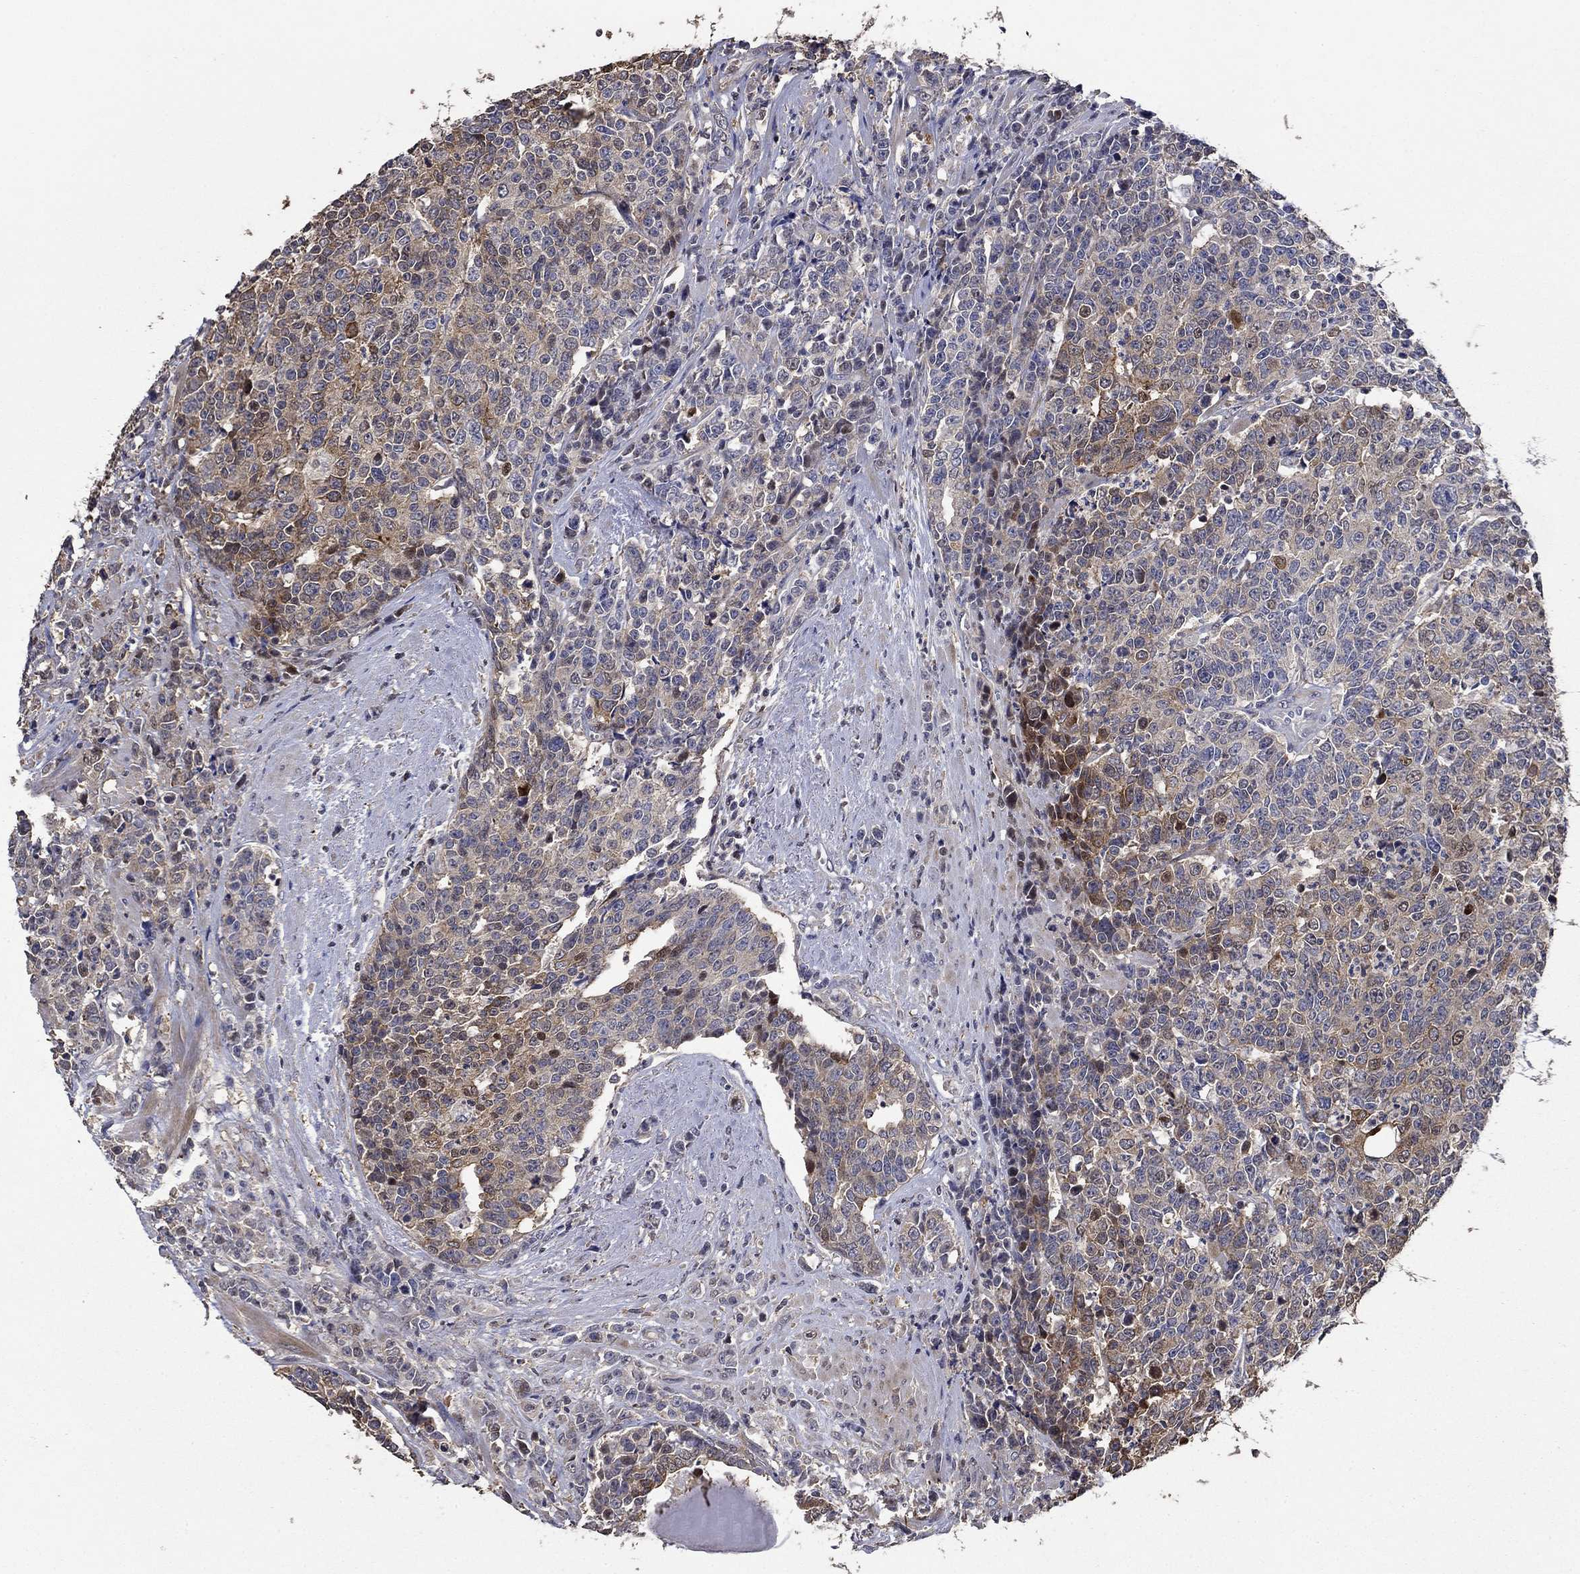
{"staining": {"intensity": "moderate", "quantity": "<25%", "location": "cytoplasmic/membranous"}, "tissue": "prostate cancer", "cell_type": "Tumor cells", "image_type": "cancer", "snomed": [{"axis": "morphology", "description": "Adenocarcinoma, NOS"}, {"axis": "topography", "description": "Prostate"}], "caption": "About <25% of tumor cells in prostate adenocarcinoma display moderate cytoplasmic/membranous protein staining as visualized by brown immunohistochemical staining.", "gene": "DVL1", "patient": {"sex": "male", "age": 67}}